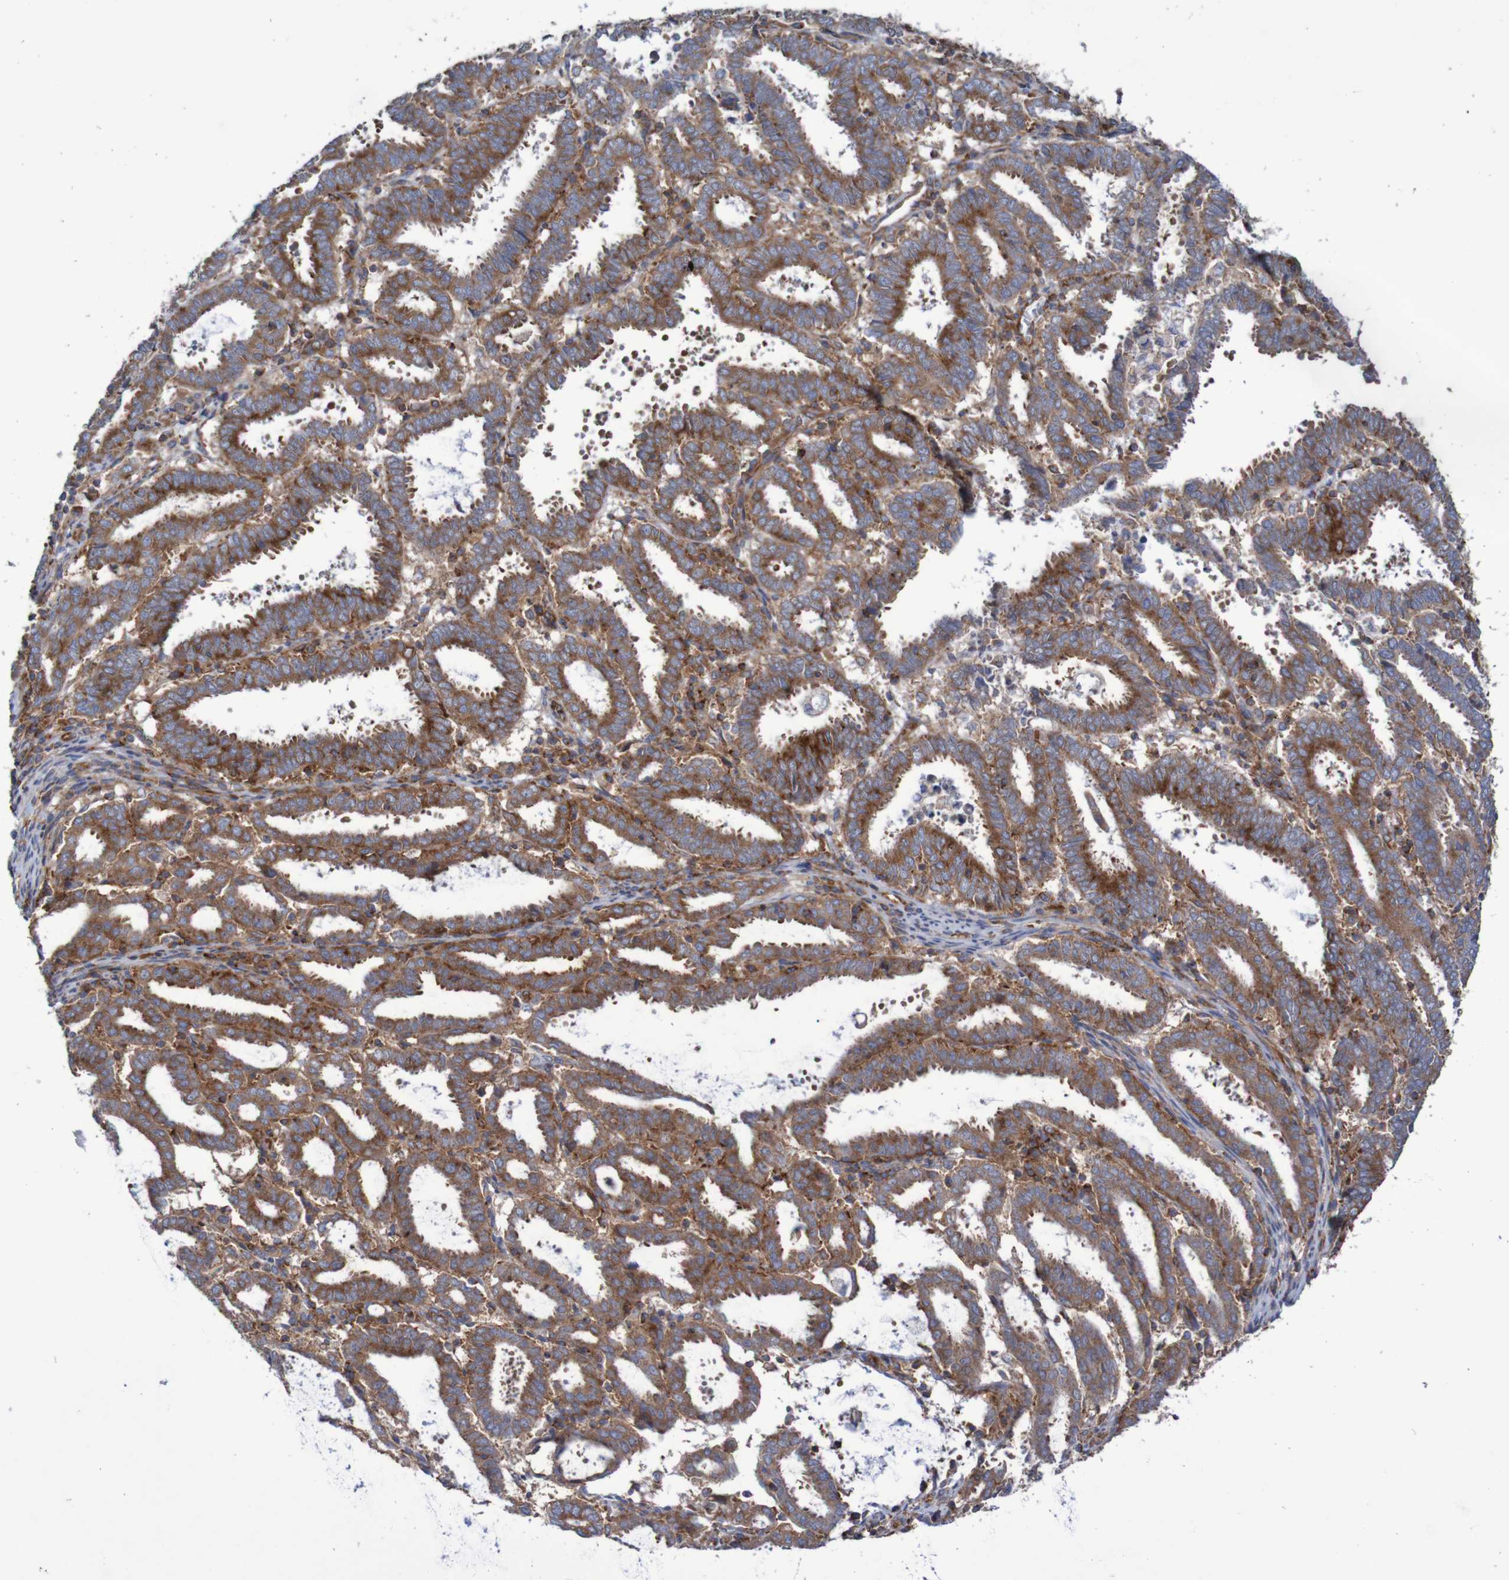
{"staining": {"intensity": "moderate", "quantity": ">75%", "location": "cytoplasmic/membranous"}, "tissue": "endometrial cancer", "cell_type": "Tumor cells", "image_type": "cancer", "snomed": [{"axis": "morphology", "description": "Adenocarcinoma, NOS"}, {"axis": "topography", "description": "Uterus"}], "caption": "High-magnification brightfield microscopy of endometrial cancer stained with DAB (brown) and counterstained with hematoxylin (blue). tumor cells exhibit moderate cytoplasmic/membranous positivity is present in approximately>75% of cells.", "gene": "FXR2", "patient": {"sex": "female", "age": 83}}